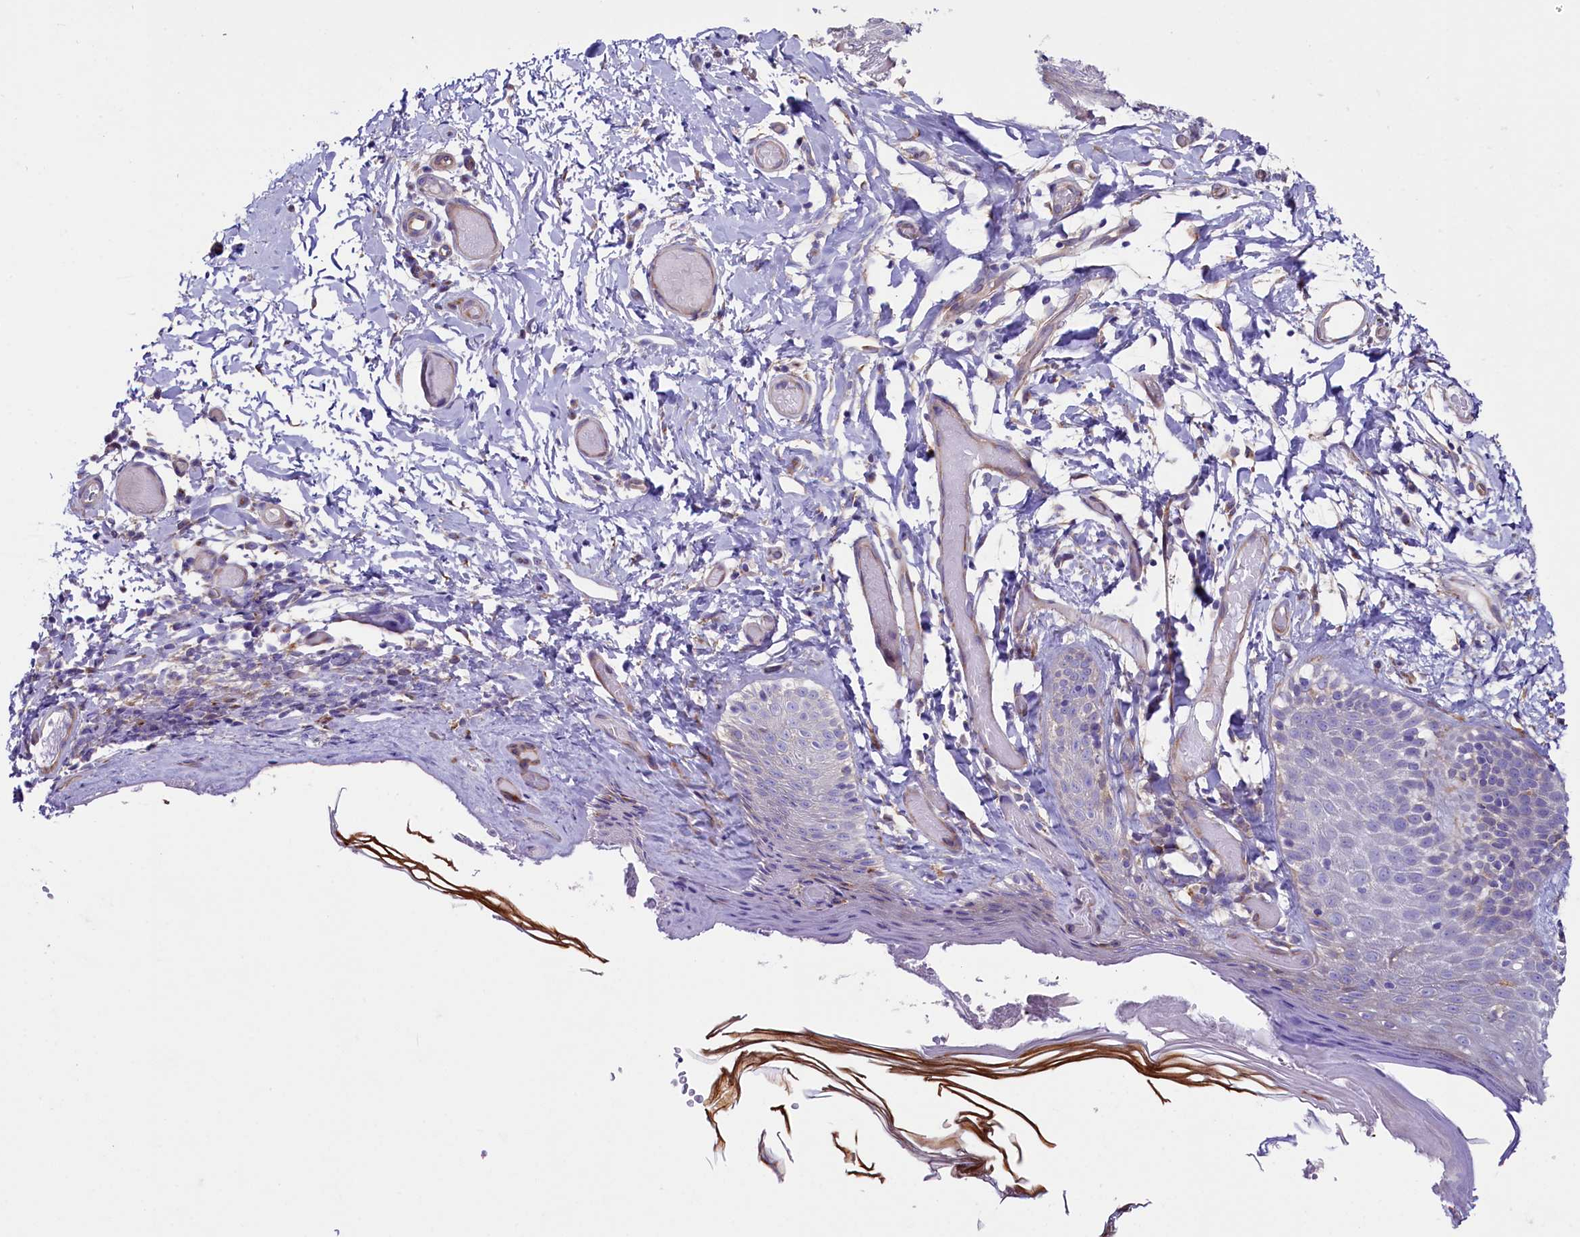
{"staining": {"intensity": "weak", "quantity": "<25%", "location": "cytoplasmic/membranous"}, "tissue": "skin", "cell_type": "Epidermal cells", "image_type": "normal", "snomed": [{"axis": "morphology", "description": "Normal tissue, NOS"}, {"axis": "topography", "description": "Adipose tissue"}, {"axis": "topography", "description": "Vascular tissue"}, {"axis": "topography", "description": "Vulva"}, {"axis": "topography", "description": "Peripheral nerve tissue"}], "caption": "IHC micrograph of normal skin: human skin stained with DAB (3,3'-diaminobenzidine) displays no significant protein staining in epidermal cells.", "gene": "GPR108", "patient": {"sex": "female", "age": 86}}